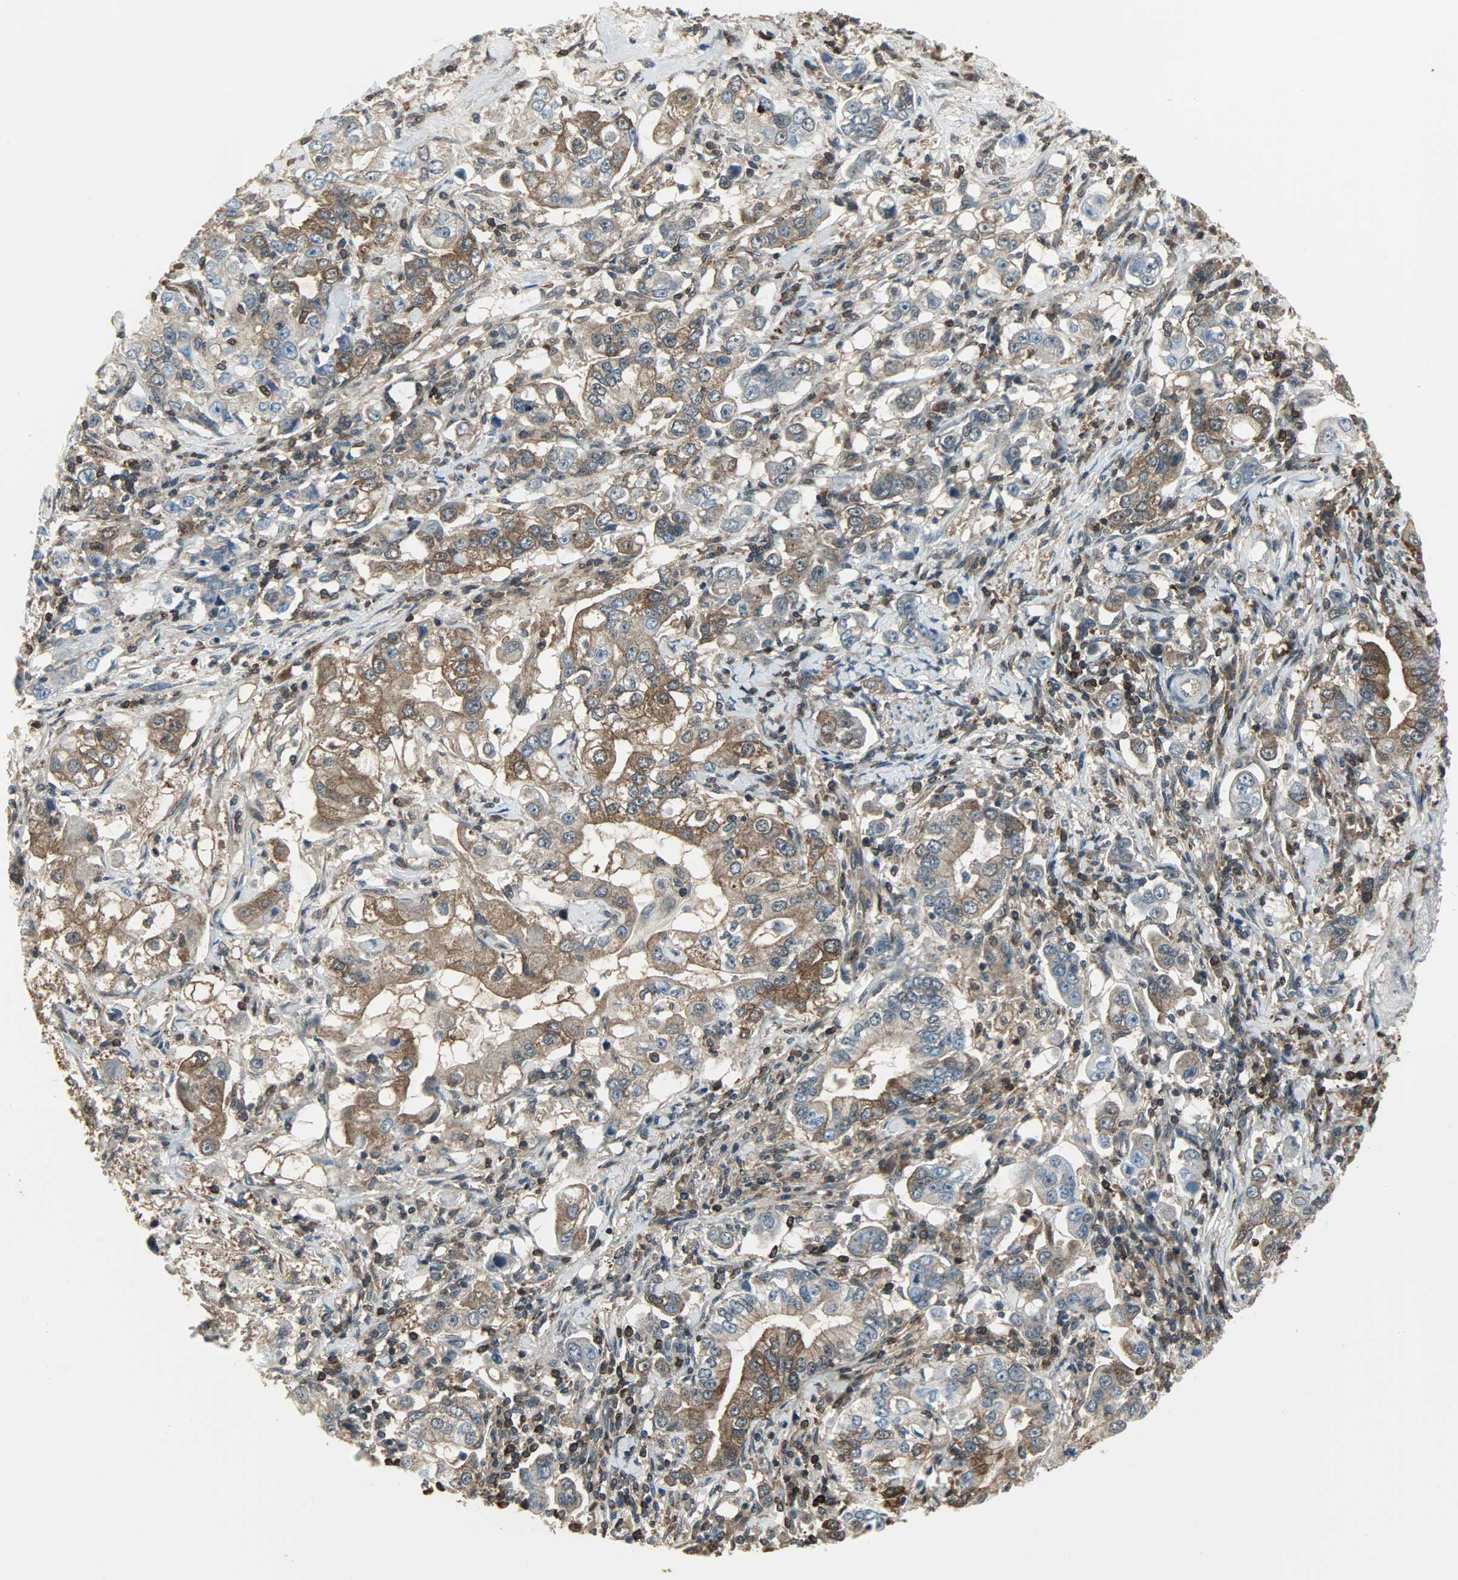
{"staining": {"intensity": "strong", "quantity": ">75%", "location": "cytoplasmic/membranous"}, "tissue": "stomach cancer", "cell_type": "Tumor cells", "image_type": "cancer", "snomed": [{"axis": "morphology", "description": "Adenocarcinoma, NOS"}, {"axis": "topography", "description": "Stomach, lower"}], "caption": "A histopathology image of human stomach cancer stained for a protein displays strong cytoplasmic/membranous brown staining in tumor cells.", "gene": "LDHB", "patient": {"sex": "female", "age": 72}}